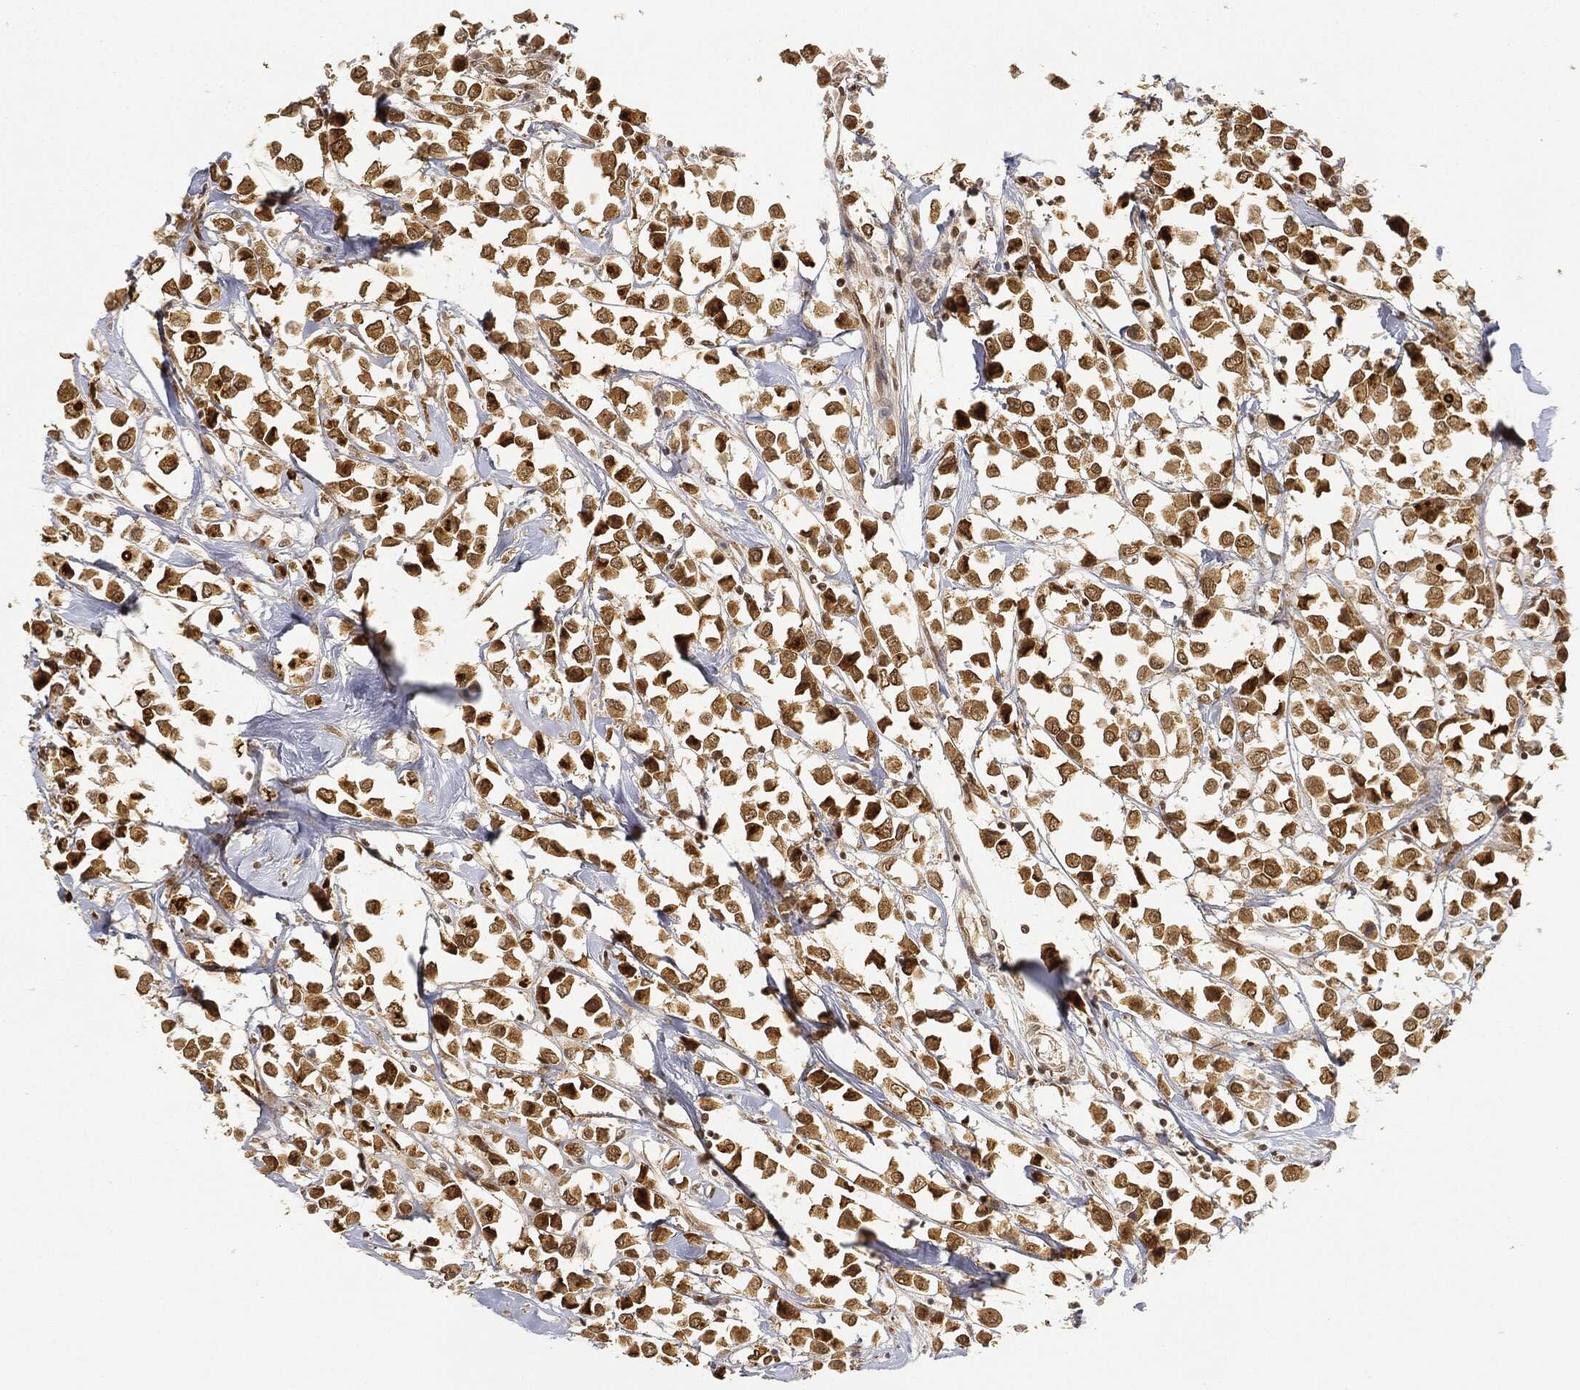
{"staining": {"intensity": "strong", "quantity": "25%-75%", "location": "cytoplasmic/membranous,nuclear"}, "tissue": "breast cancer", "cell_type": "Tumor cells", "image_type": "cancer", "snomed": [{"axis": "morphology", "description": "Duct carcinoma"}, {"axis": "topography", "description": "Breast"}], "caption": "Breast invasive ductal carcinoma stained with DAB (3,3'-diaminobenzidine) IHC demonstrates high levels of strong cytoplasmic/membranous and nuclear positivity in approximately 25%-75% of tumor cells.", "gene": "CIB1", "patient": {"sex": "female", "age": 61}}